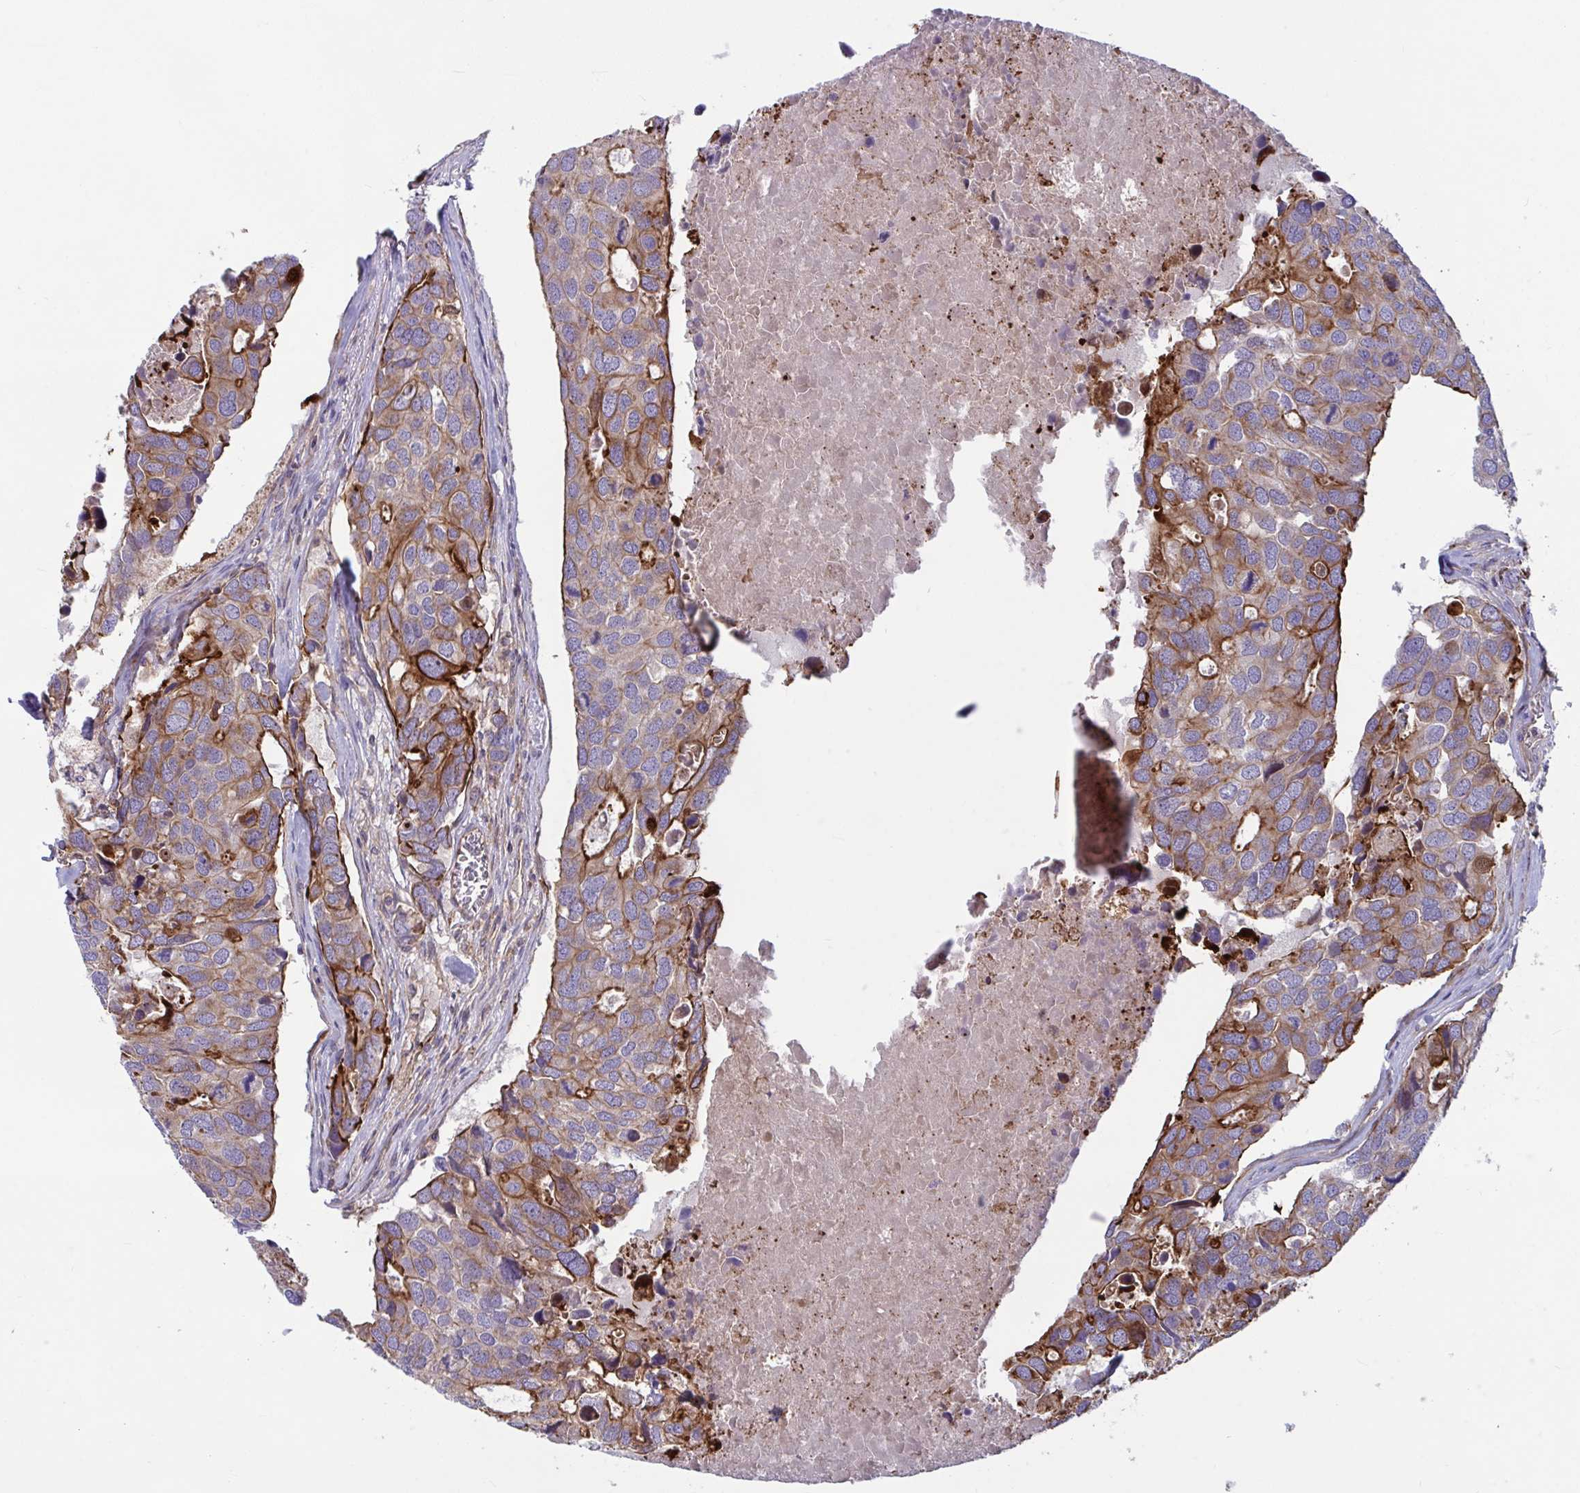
{"staining": {"intensity": "moderate", "quantity": ">75%", "location": "cytoplasmic/membranous"}, "tissue": "breast cancer", "cell_type": "Tumor cells", "image_type": "cancer", "snomed": [{"axis": "morphology", "description": "Duct carcinoma"}, {"axis": "topography", "description": "Breast"}], "caption": "Brown immunohistochemical staining in human breast cancer (invasive ductal carcinoma) exhibits moderate cytoplasmic/membranous staining in about >75% of tumor cells.", "gene": "TANK", "patient": {"sex": "female", "age": 83}}